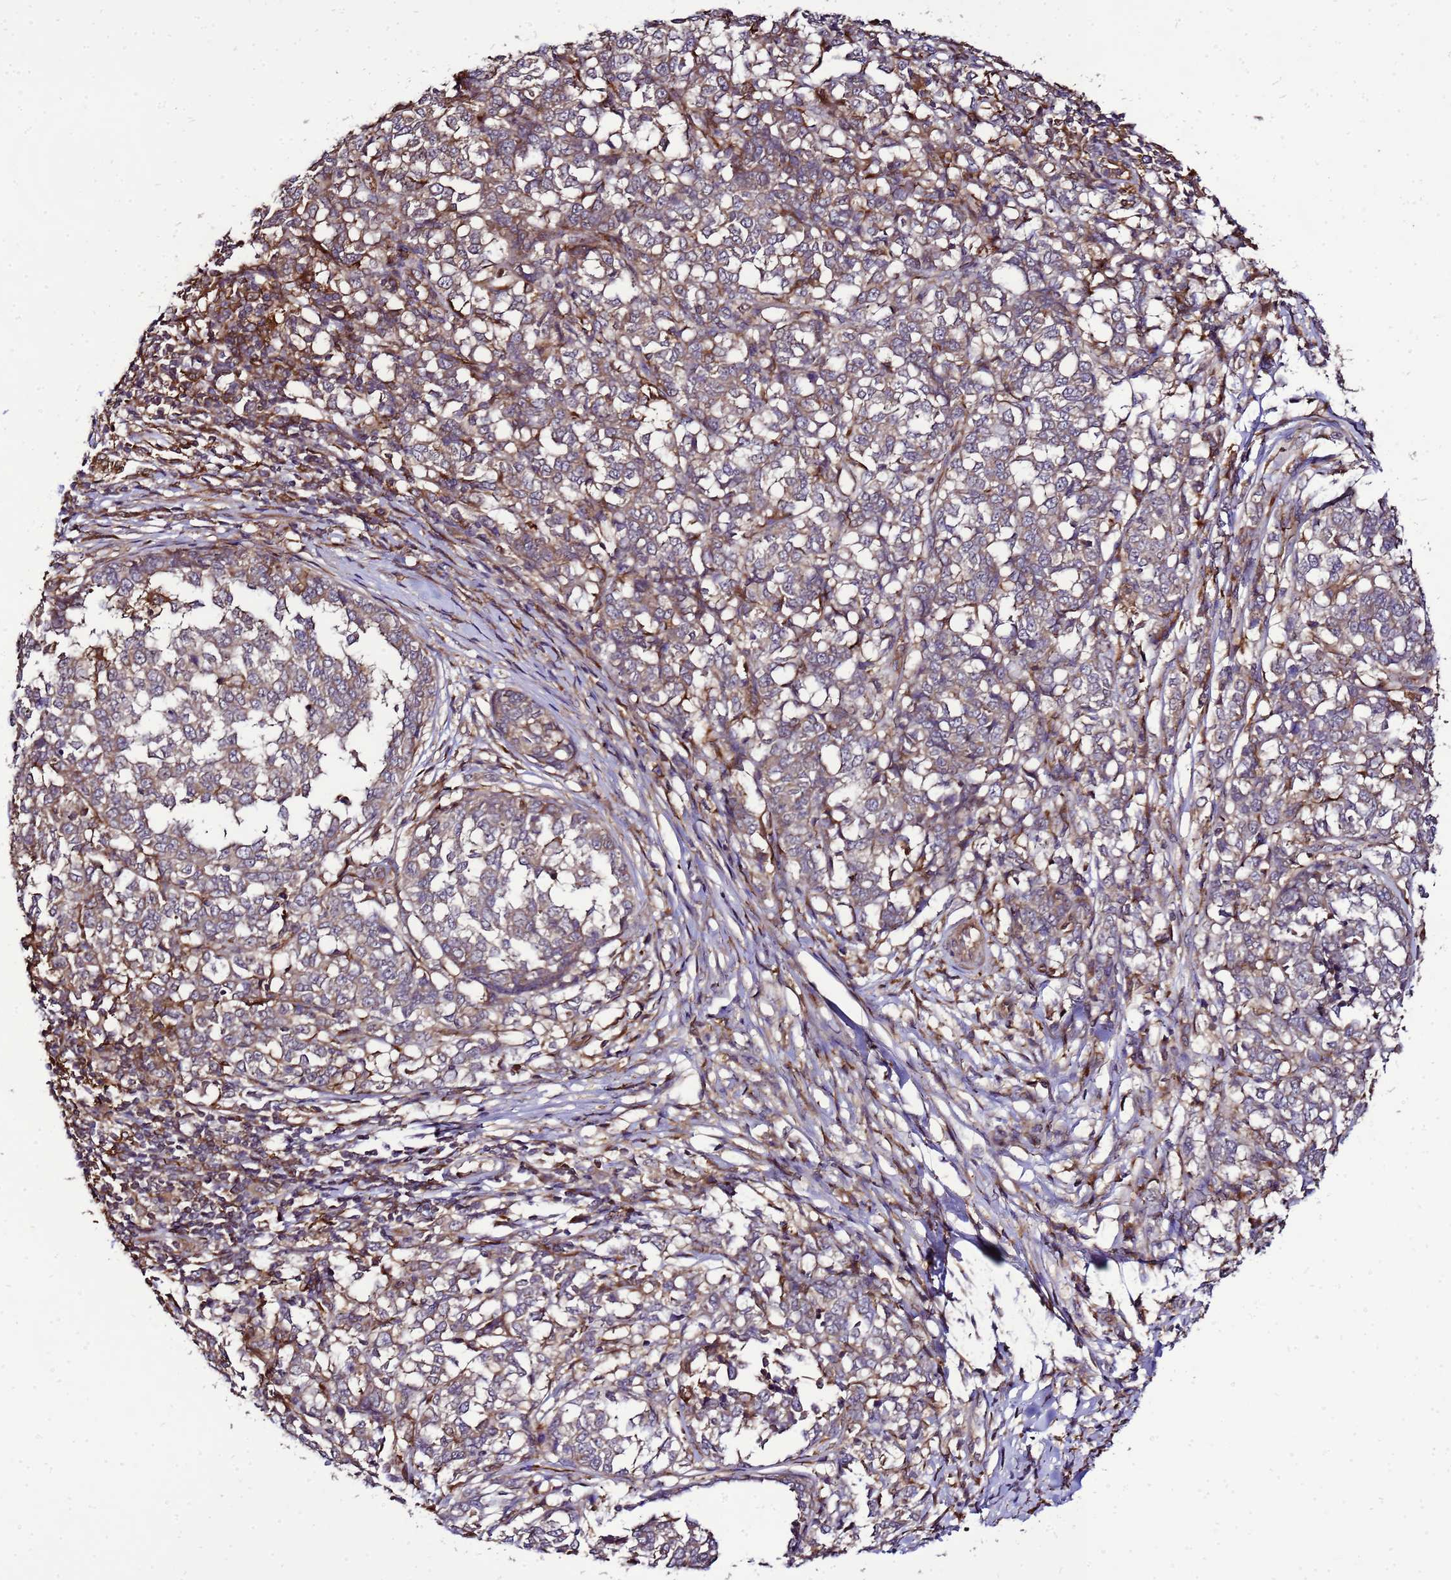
{"staining": {"intensity": "moderate", "quantity": ">75%", "location": "cytoplasmic/membranous"}, "tissue": "melanoma", "cell_type": "Tumor cells", "image_type": "cancer", "snomed": [{"axis": "morphology", "description": "Malignant melanoma, NOS"}, {"axis": "topography", "description": "Skin"}], "caption": "Melanoma stained for a protein (brown) exhibits moderate cytoplasmic/membranous positive positivity in approximately >75% of tumor cells.", "gene": "TRABD", "patient": {"sex": "female", "age": 72}}